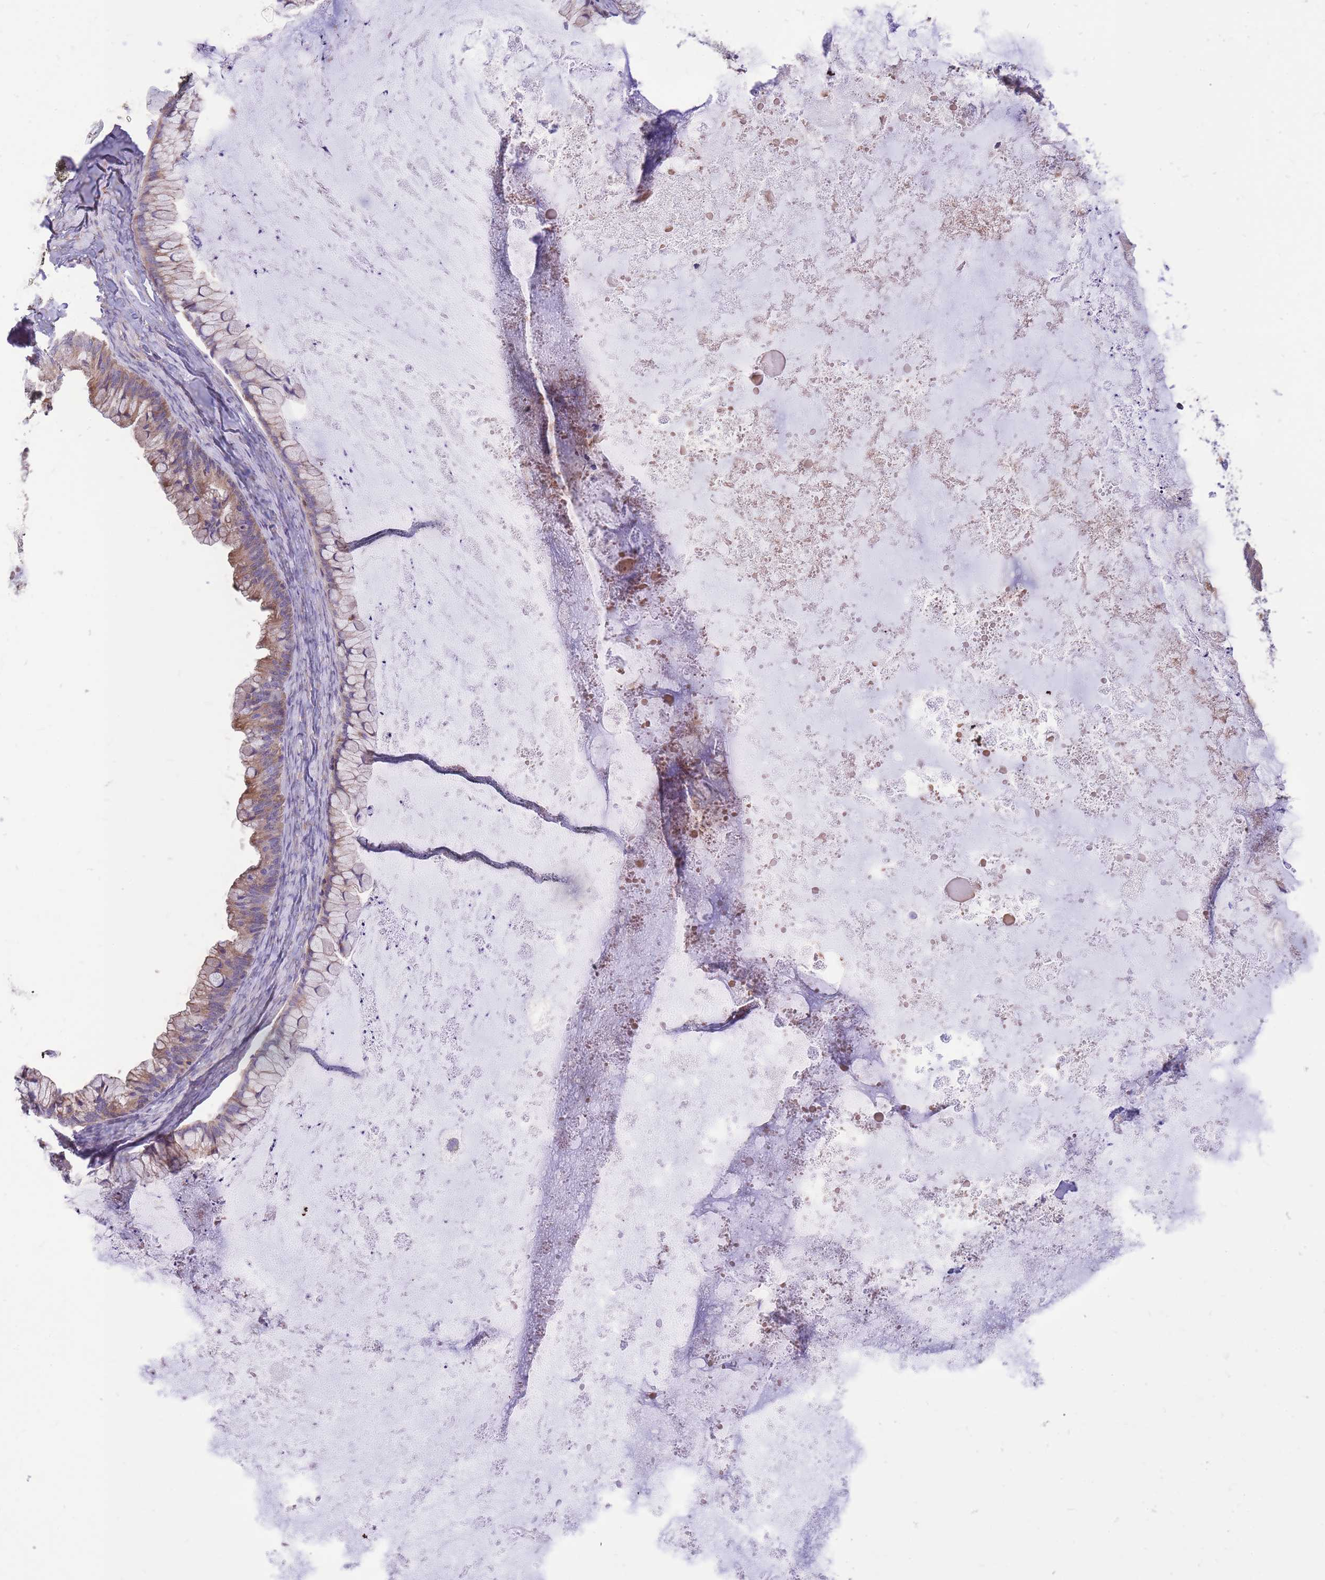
{"staining": {"intensity": "weak", "quantity": "25%-75%", "location": "cytoplasmic/membranous"}, "tissue": "ovarian cancer", "cell_type": "Tumor cells", "image_type": "cancer", "snomed": [{"axis": "morphology", "description": "Cystadenocarcinoma, mucinous, NOS"}, {"axis": "topography", "description": "Ovary"}], "caption": "Human mucinous cystadenocarcinoma (ovarian) stained for a protein (brown) displays weak cytoplasmic/membranous positive expression in approximately 25%-75% of tumor cells.", "gene": "TOPAZ1", "patient": {"sex": "female", "age": 35}}